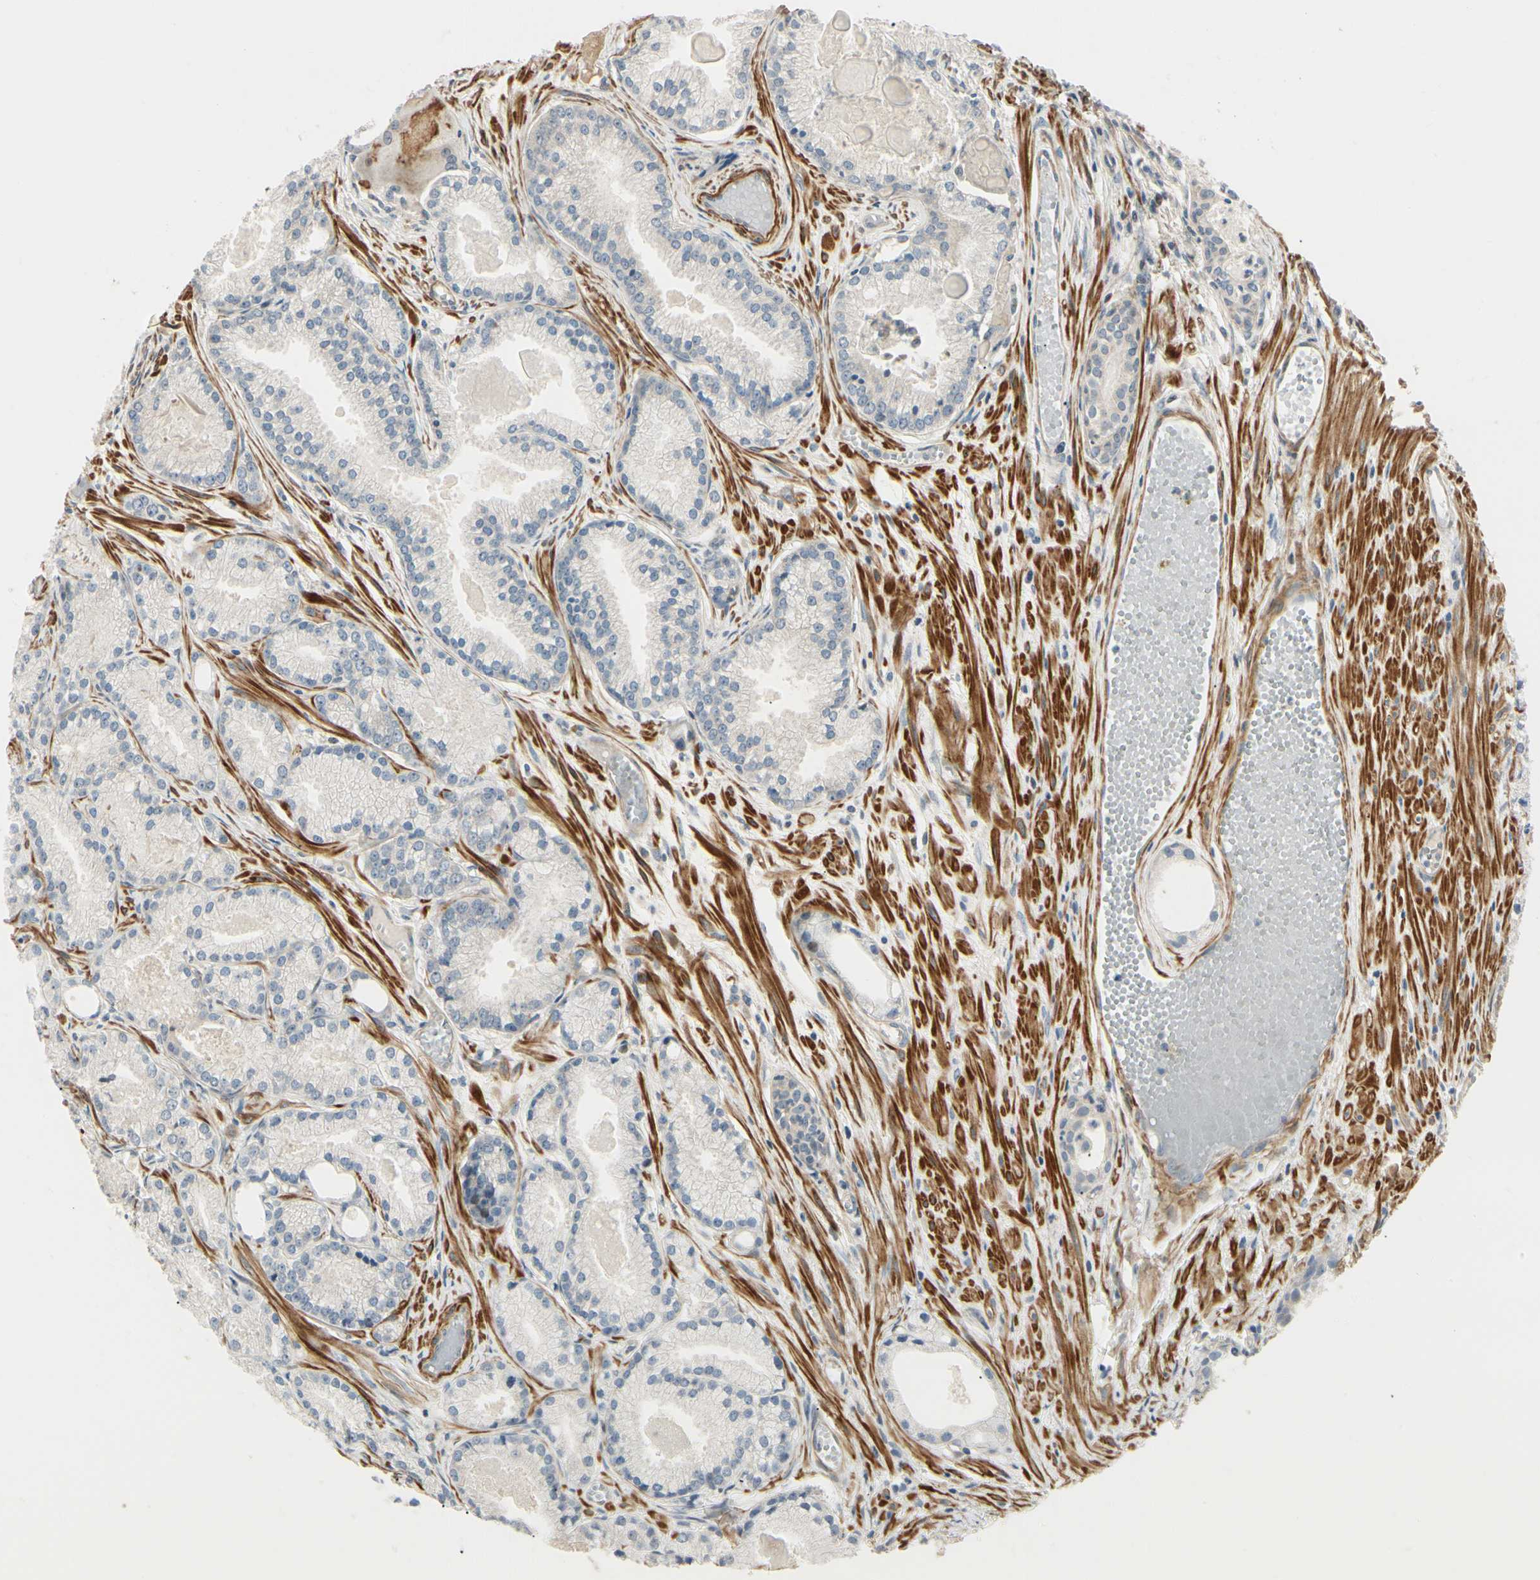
{"staining": {"intensity": "negative", "quantity": "none", "location": "none"}, "tissue": "prostate cancer", "cell_type": "Tumor cells", "image_type": "cancer", "snomed": [{"axis": "morphology", "description": "Adenocarcinoma, Low grade"}, {"axis": "topography", "description": "Prostate"}], "caption": "High power microscopy histopathology image of an IHC photomicrograph of prostate adenocarcinoma (low-grade), revealing no significant staining in tumor cells.", "gene": "P4HA3", "patient": {"sex": "male", "age": 72}}